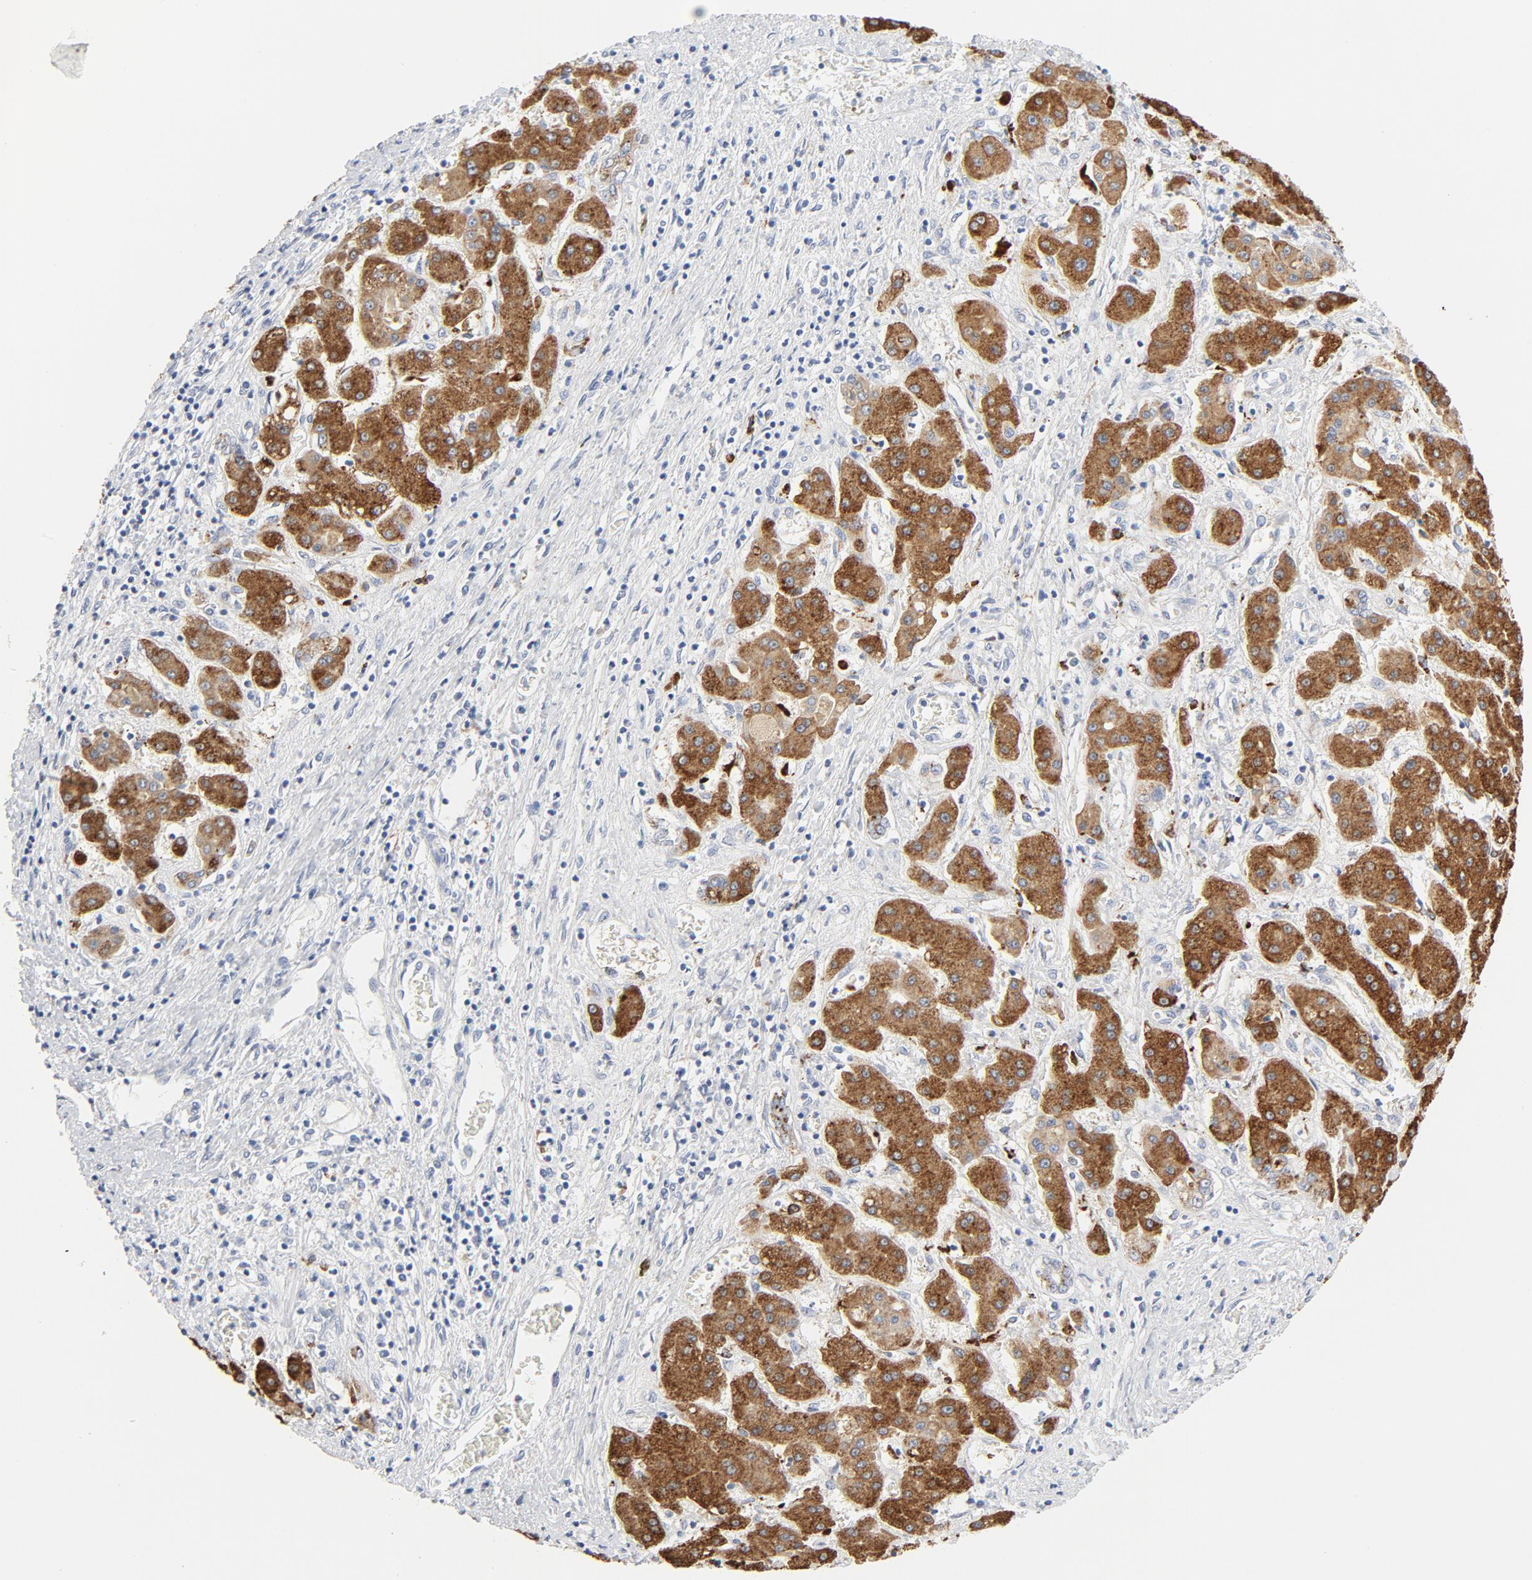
{"staining": {"intensity": "strong", "quantity": ">75%", "location": "cytoplasmic/membranous"}, "tissue": "liver cancer", "cell_type": "Tumor cells", "image_type": "cancer", "snomed": [{"axis": "morphology", "description": "Carcinoma, Hepatocellular, NOS"}, {"axis": "topography", "description": "Liver"}], "caption": "Tumor cells show high levels of strong cytoplasmic/membranous positivity in about >75% of cells in human liver cancer.", "gene": "MAGEB17", "patient": {"sex": "male", "age": 24}}